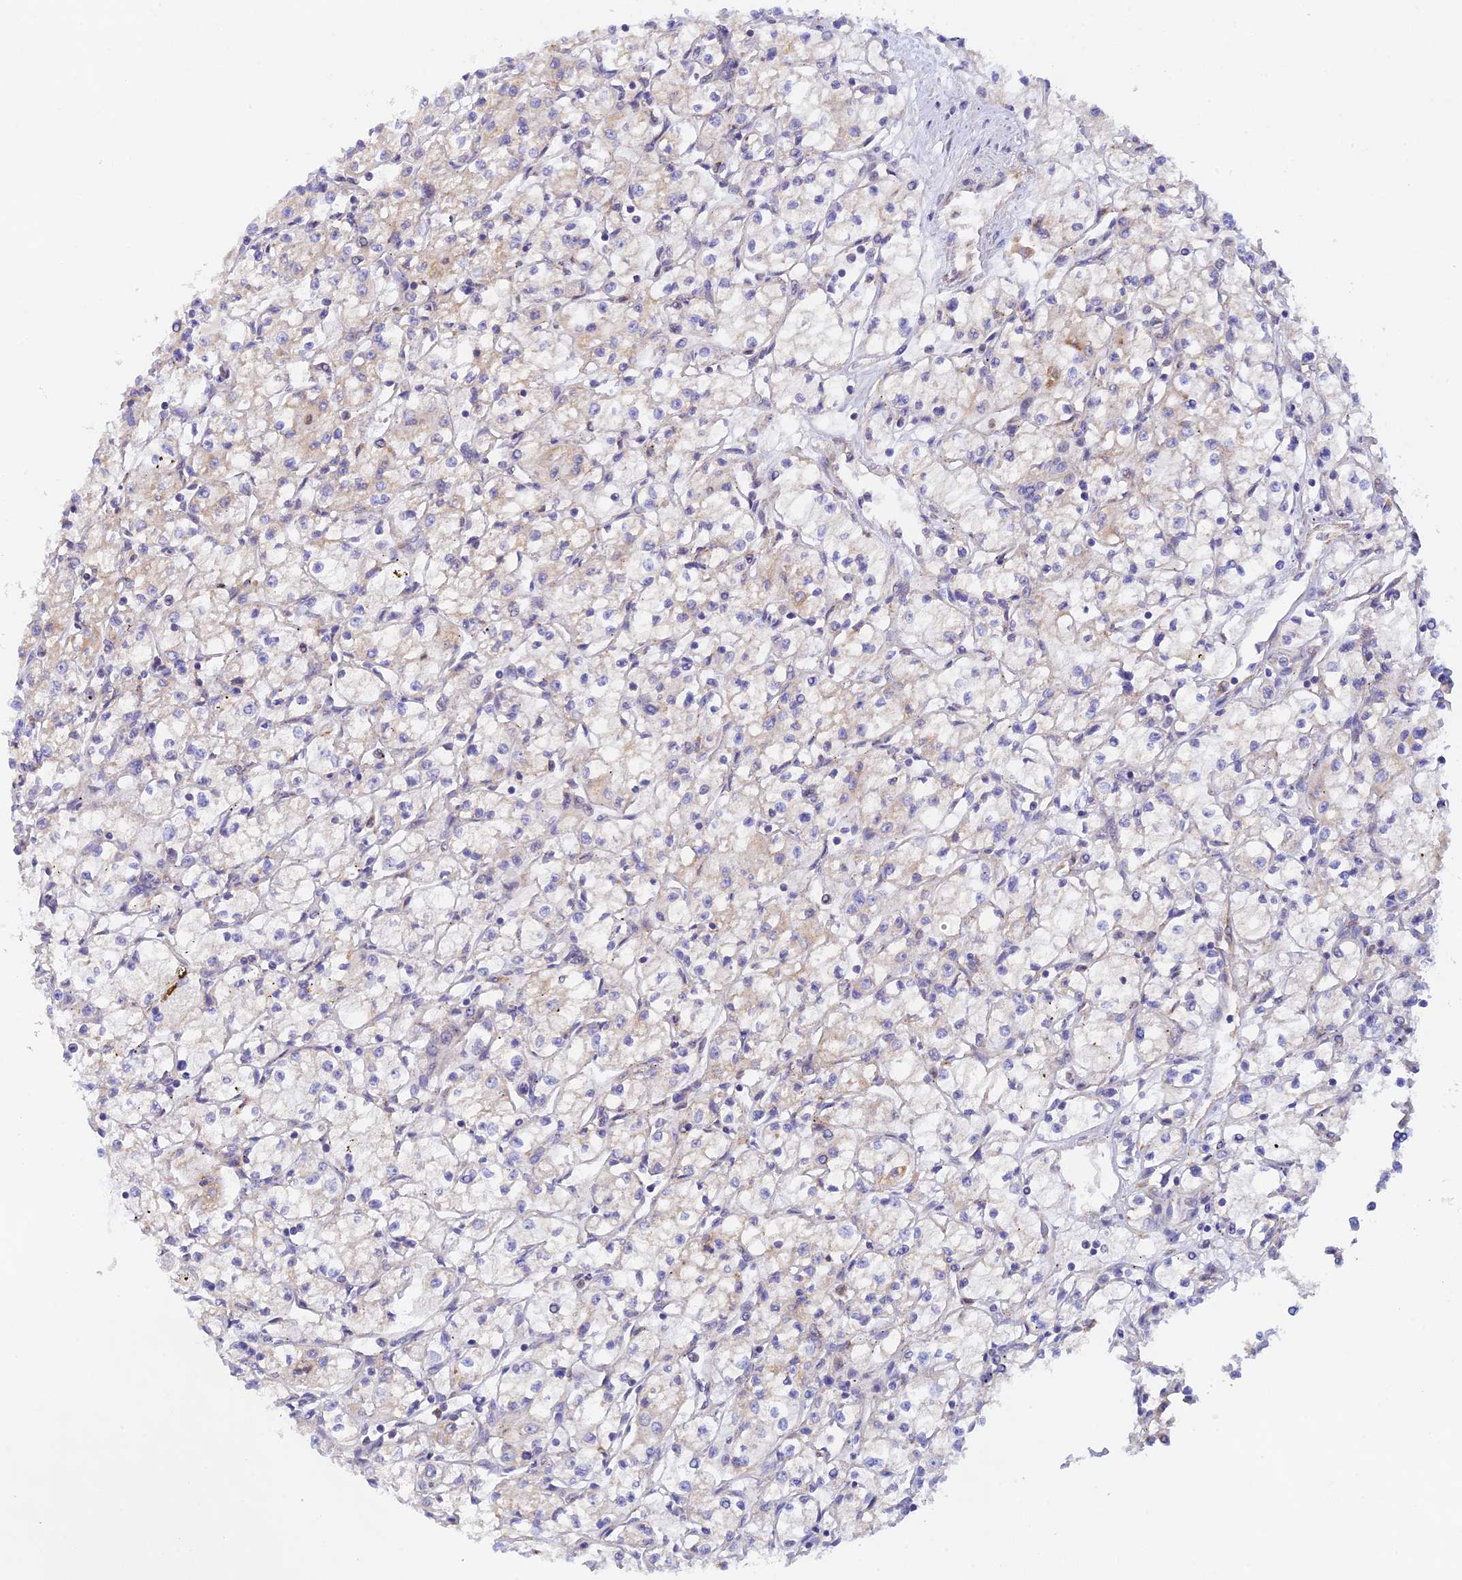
{"staining": {"intensity": "negative", "quantity": "none", "location": "none"}, "tissue": "renal cancer", "cell_type": "Tumor cells", "image_type": "cancer", "snomed": [{"axis": "morphology", "description": "Adenocarcinoma, NOS"}, {"axis": "topography", "description": "Kidney"}], "caption": "IHC photomicrograph of human renal cancer stained for a protein (brown), which reveals no staining in tumor cells.", "gene": "RANBP6", "patient": {"sex": "male", "age": 59}}